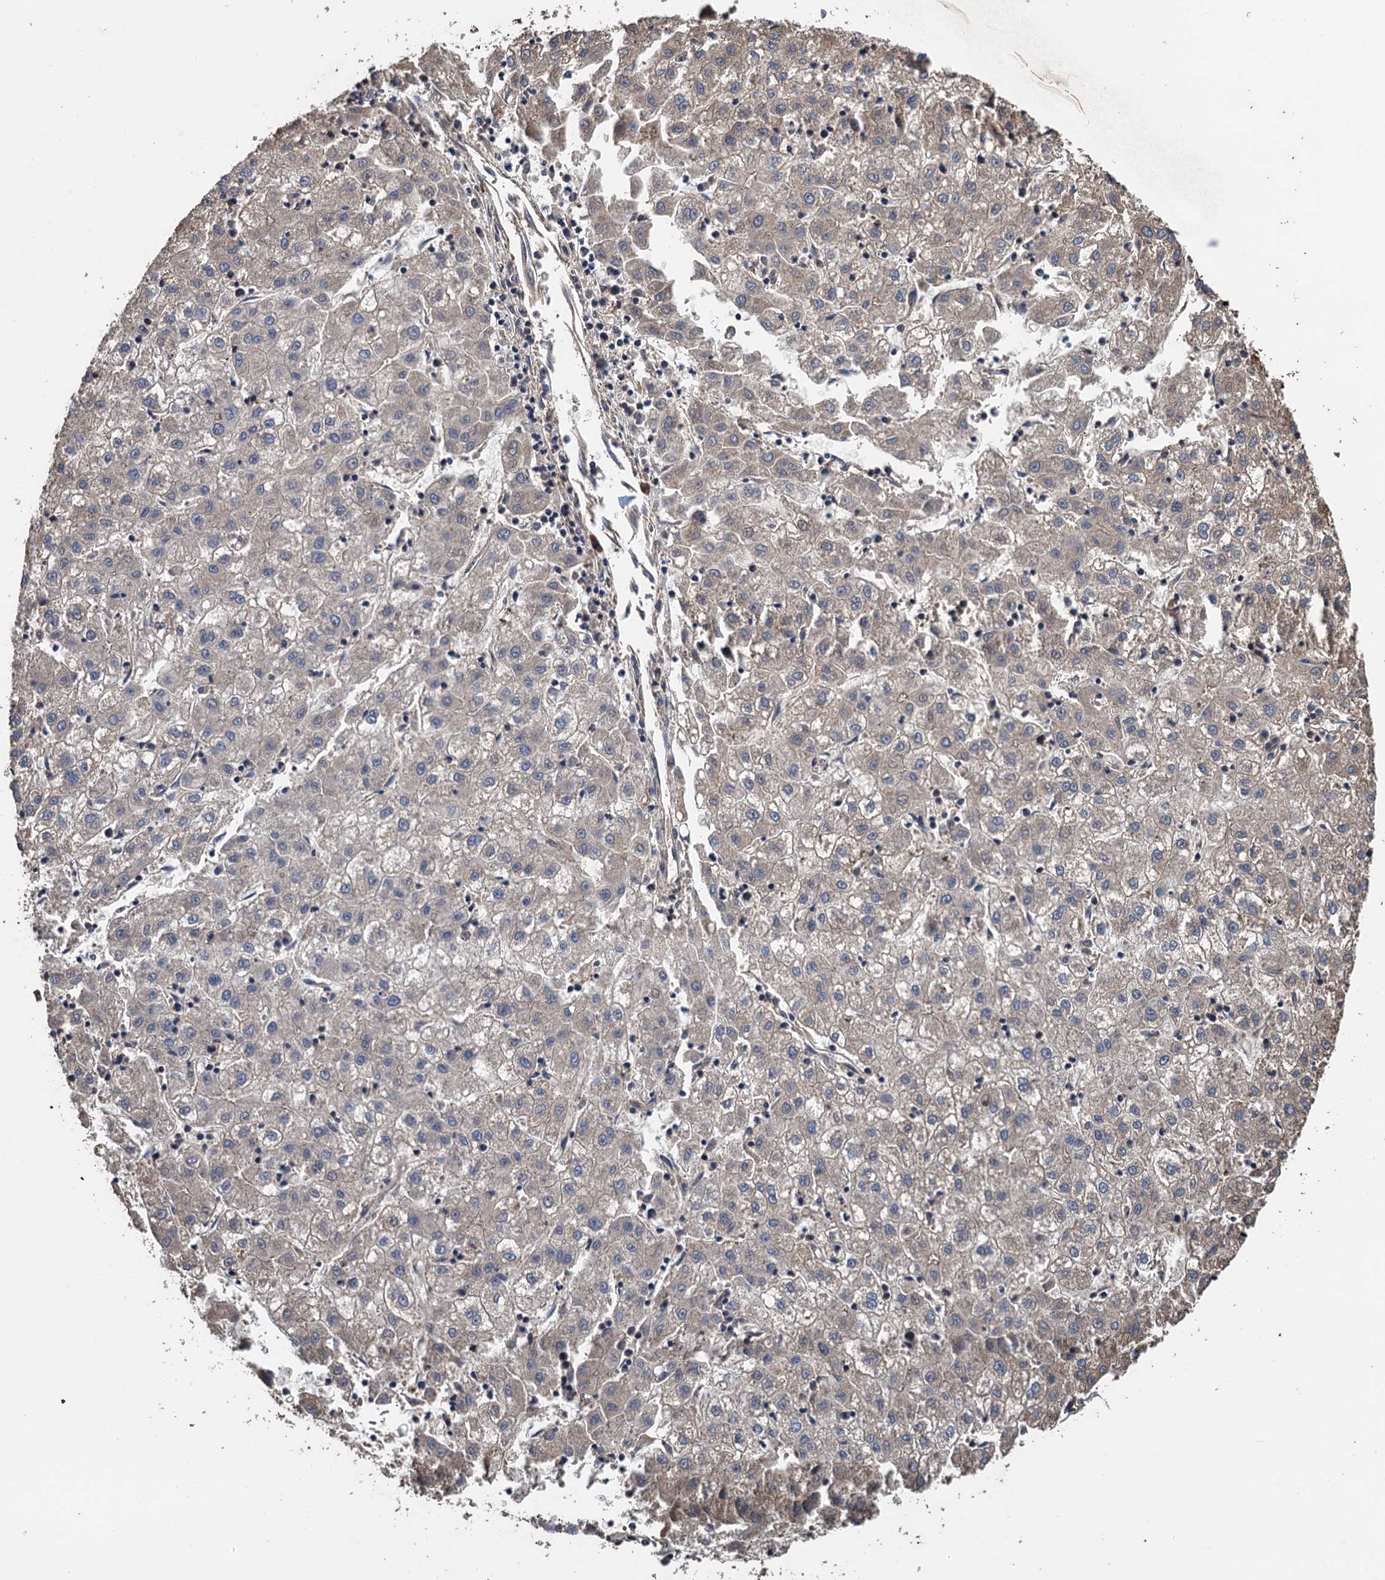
{"staining": {"intensity": "weak", "quantity": "<25%", "location": "cytoplasmic/membranous"}, "tissue": "liver cancer", "cell_type": "Tumor cells", "image_type": "cancer", "snomed": [{"axis": "morphology", "description": "Carcinoma, Hepatocellular, NOS"}, {"axis": "topography", "description": "Liver"}], "caption": "Human liver hepatocellular carcinoma stained for a protein using immunohistochemistry reveals no positivity in tumor cells.", "gene": "PPP4R1", "patient": {"sex": "male", "age": 72}}